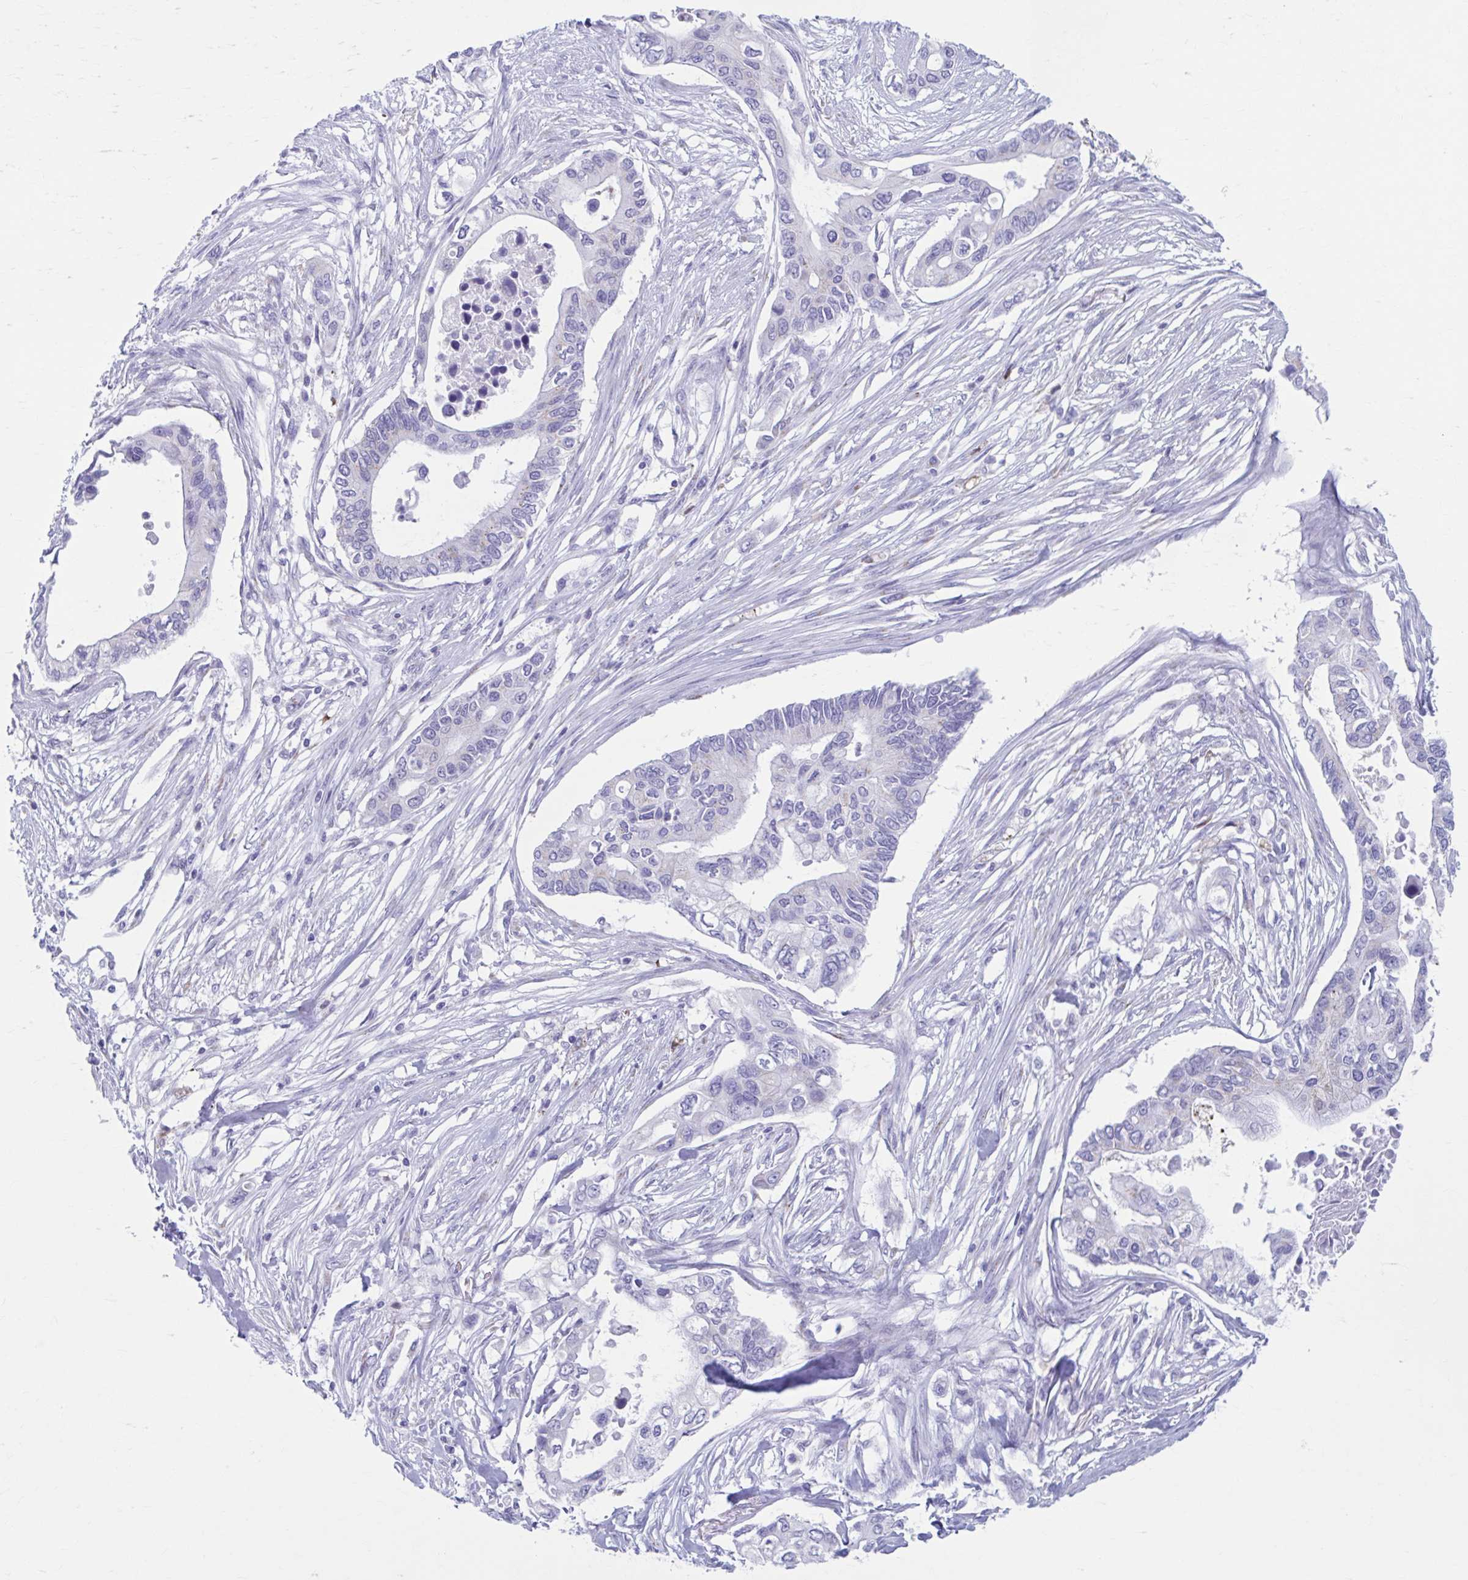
{"staining": {"intensity": "negative", "quantity": "none", "location": "none"}, "tissue": "pancreatic cancer", "cell_type": "Tumor cells", "image_type": "cancer", "snomed": [{"axis": "morphology", "description": "Adenocarcinoma, NOS"}, {"axis": "topography", "description": "Pancreas"}], "caption": "This image is of pancreatic adenocarcinoma stained with immunohistochemistry to label a protein in brown with the nuclei are counter-stained blue. There is no expression in tumor cells. (Stains: DAB immunohistochemistry with hematoxylin counter stain, Microscopy: brightfield microscopy at high magnification).", "gene": "KCNE2", "patient": {"sex": "female", "age": 63}}